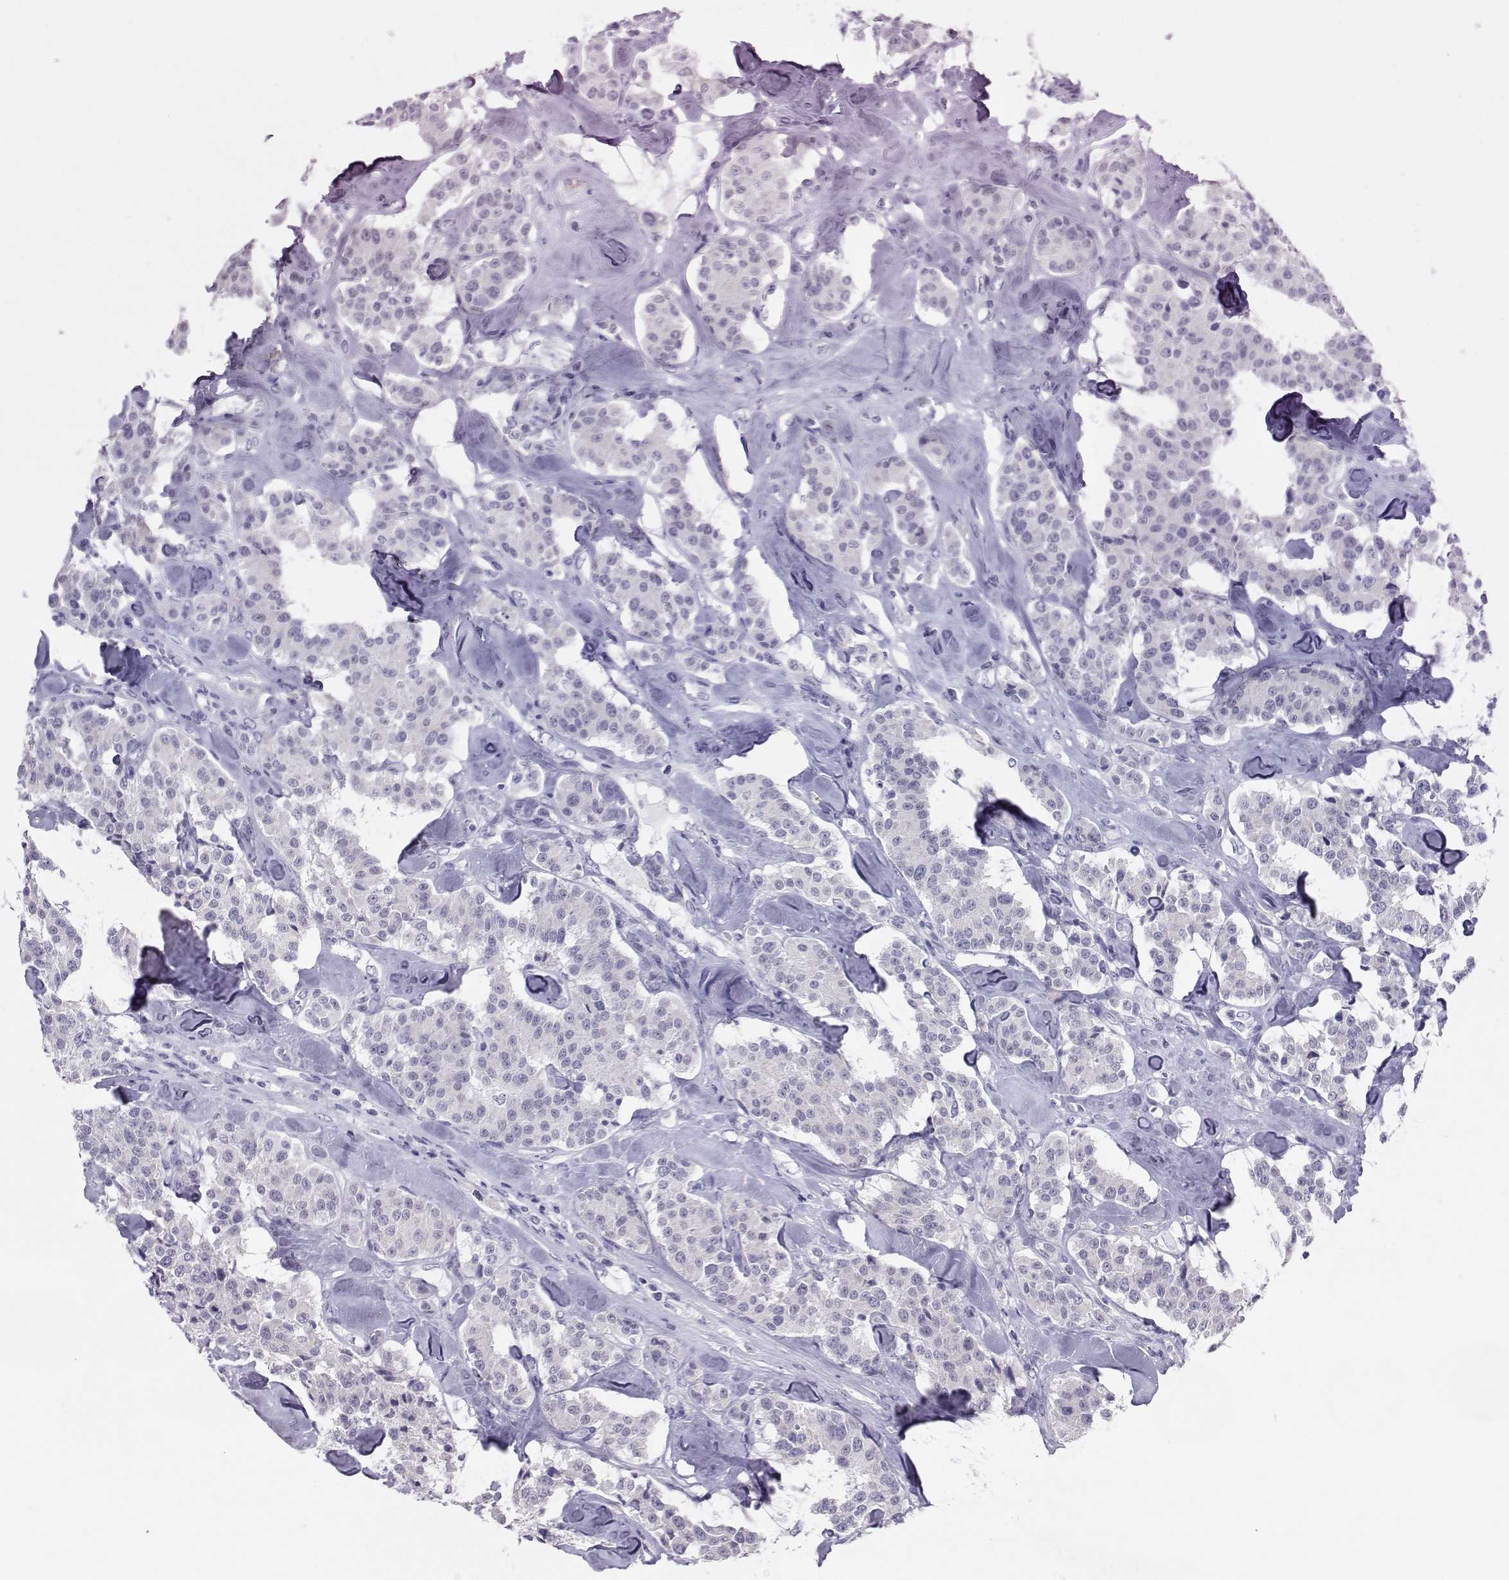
{"staining": {"intensity": "negative", "quantity": "none", "location": "none"}, "tissue": "carcinoid", "cell_type": "Tumor cells", "image_type": "cancer", "snomed": [{"axis": "morphology", "description": "Carcinoid, malignant, NOS"}, {"axis": "topography", "description": "Pancreas"}], "caption": "DAB (3,3'-diaminobenzidine) immunohistochemical staining of malignant carcinoid exhibits no significant expression in tumor cells.", "gene": "DNAAF1", "patient": {"sex": "male", "age": 41}}